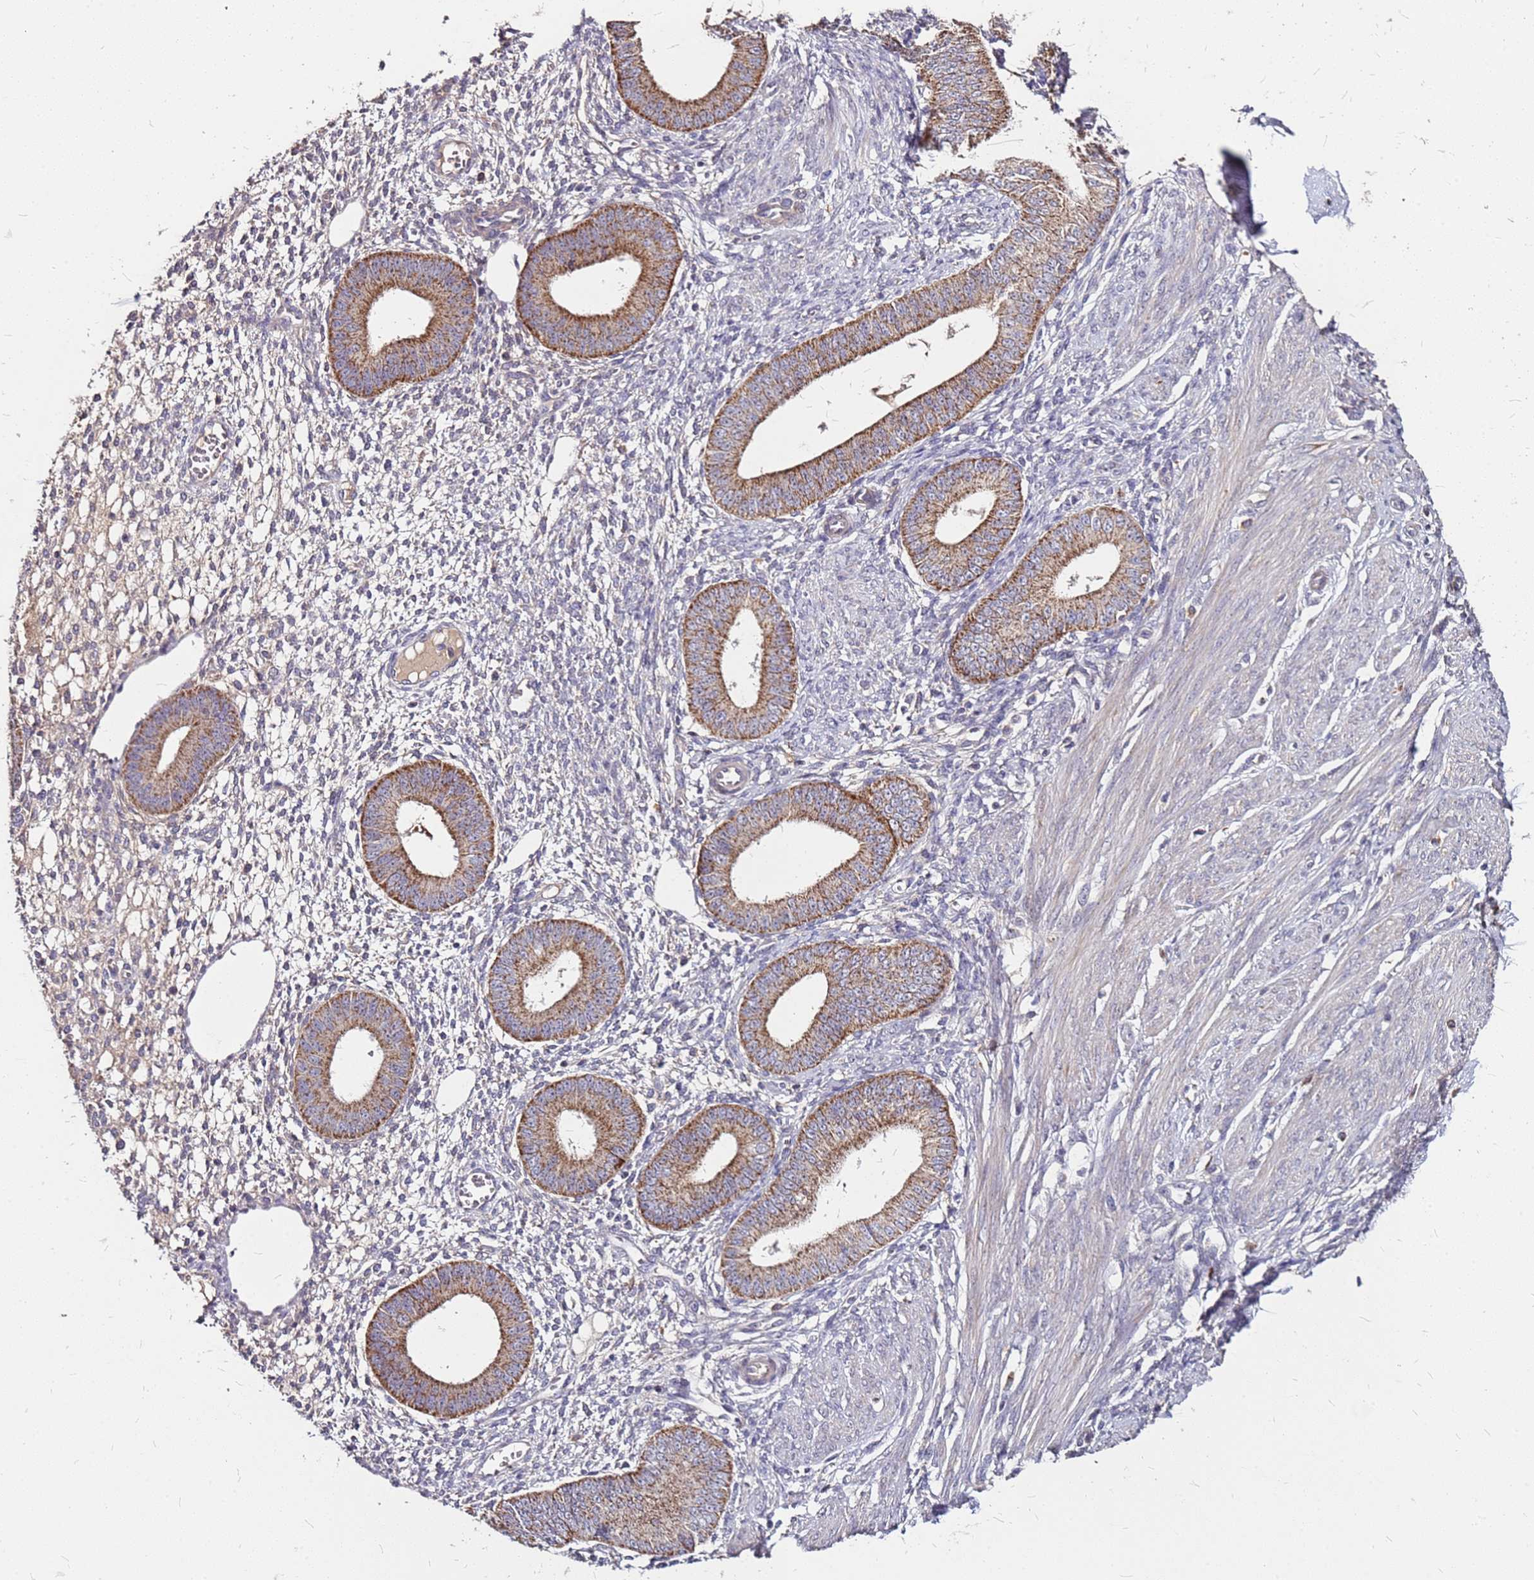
{"staining": {"intensity": "weak", "quantity": "<25%", "location": "cytoplasmic/membranous"}, "tissue": "endometrium", "cell_type": "Cells in endometrial stroma", "image_type": "normal", "snomed": [{"axis": "morphology", "description": "Normal tissue, NOS"}, {"axis": "topography", "description": "Endometrium"}], "caption": "This is a micrograph of immunohistochemistry (IHC) staining of unremarkable endometrium, which shows no staining in cells in endometrial stroma.", "gene": "DCDC2C", "patient": {"sex": "female", "age": 49}}